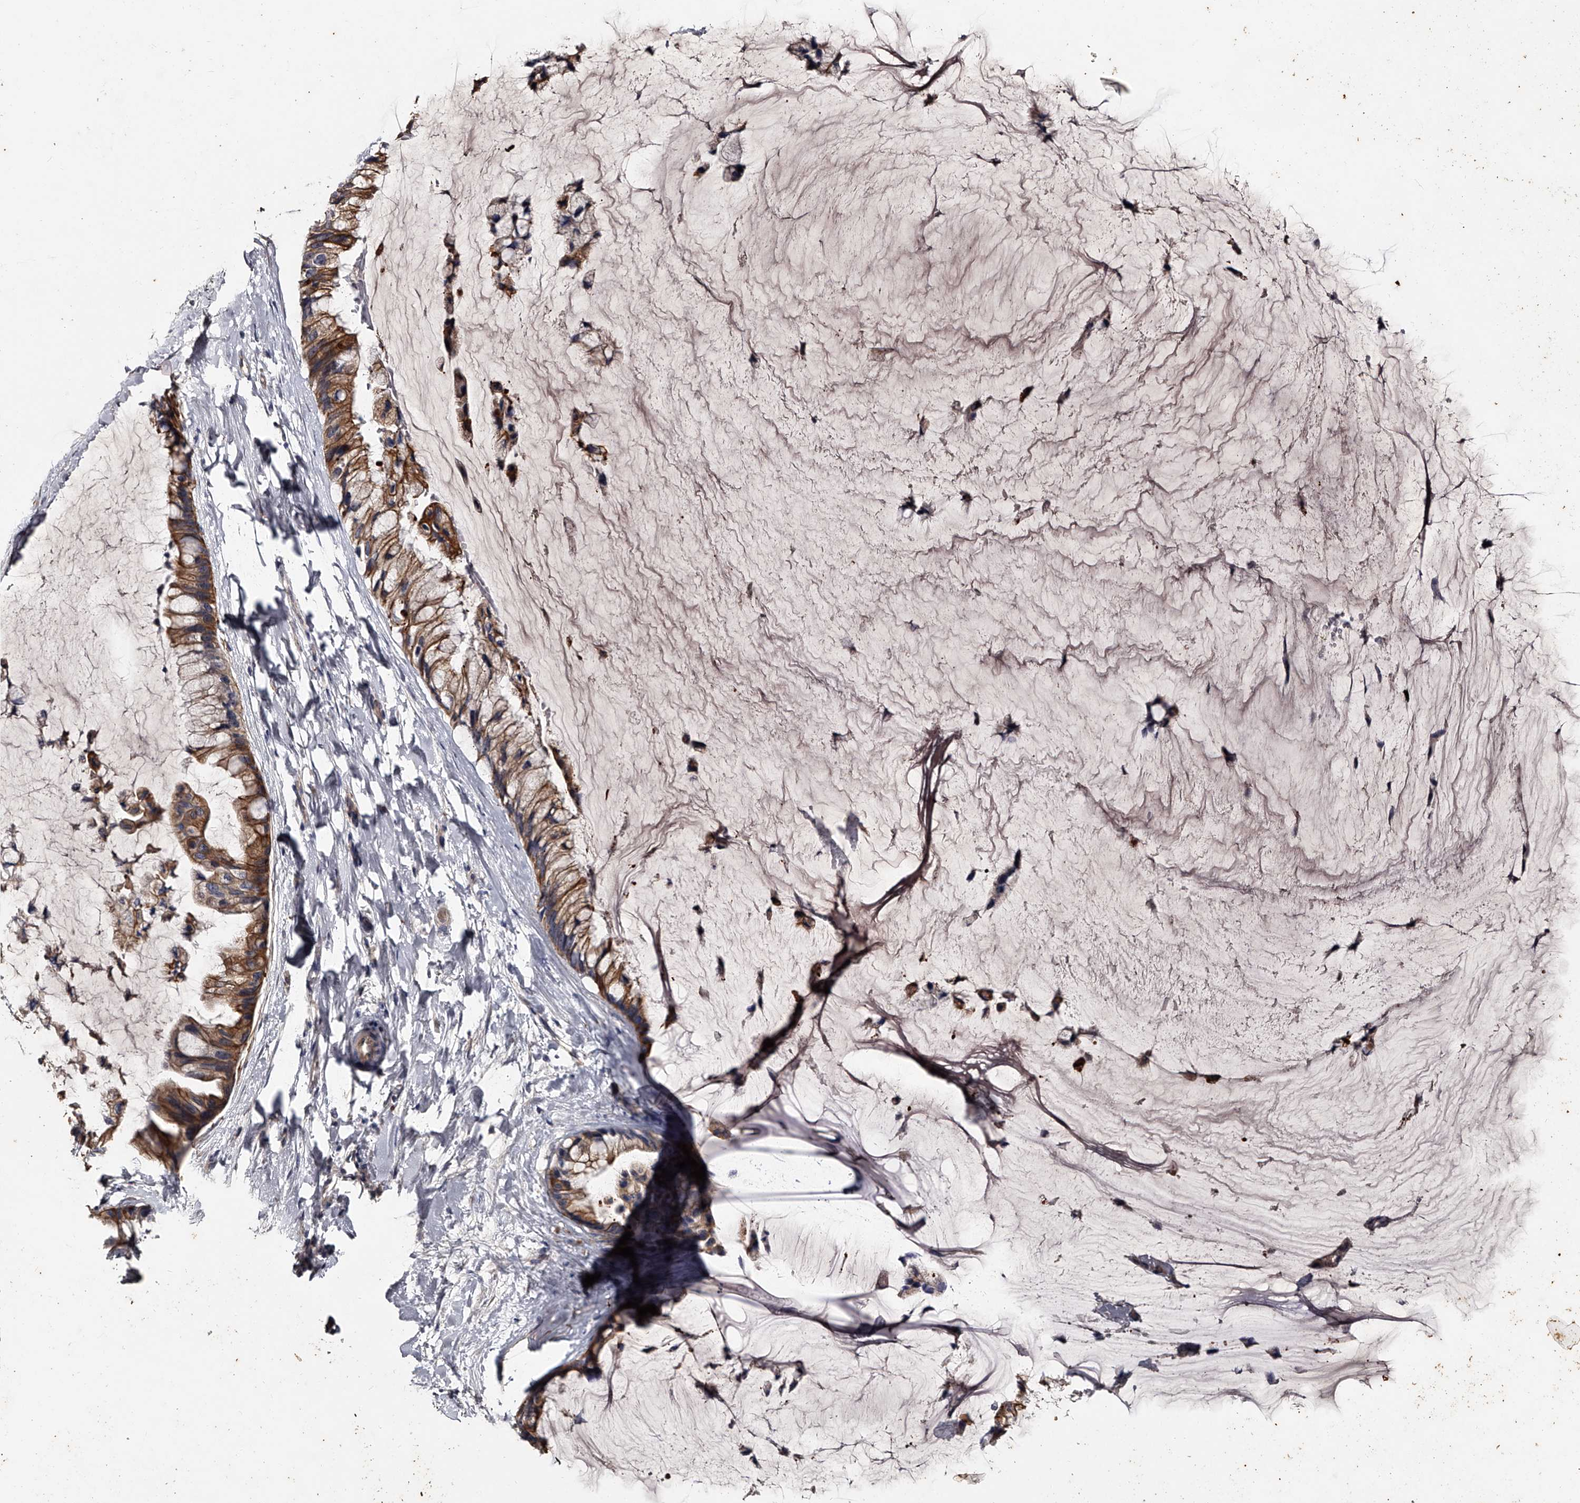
{"staining": {"intensity": "moderate", "quantity": ">75%", "location": "cytoplasmic/membranous"}, "tissue": "ovarian cancer", "cell_type": "Tumor cells", "image_type": "cancer", "snomed": [{"axis": "morphology", "description": "Cystadenocarcinoma, mucinous, NOS"}, {"axis": "topography", "description": "Ovary"}], "caption": "Ovarian cancer was stained to show a protein in brown. There is medium levels of moderate cytoplasmic/membranous staining in about >75% of tumor cells.", "gene": "MDN1", "patient": {"sex": "female", "age": 39}}